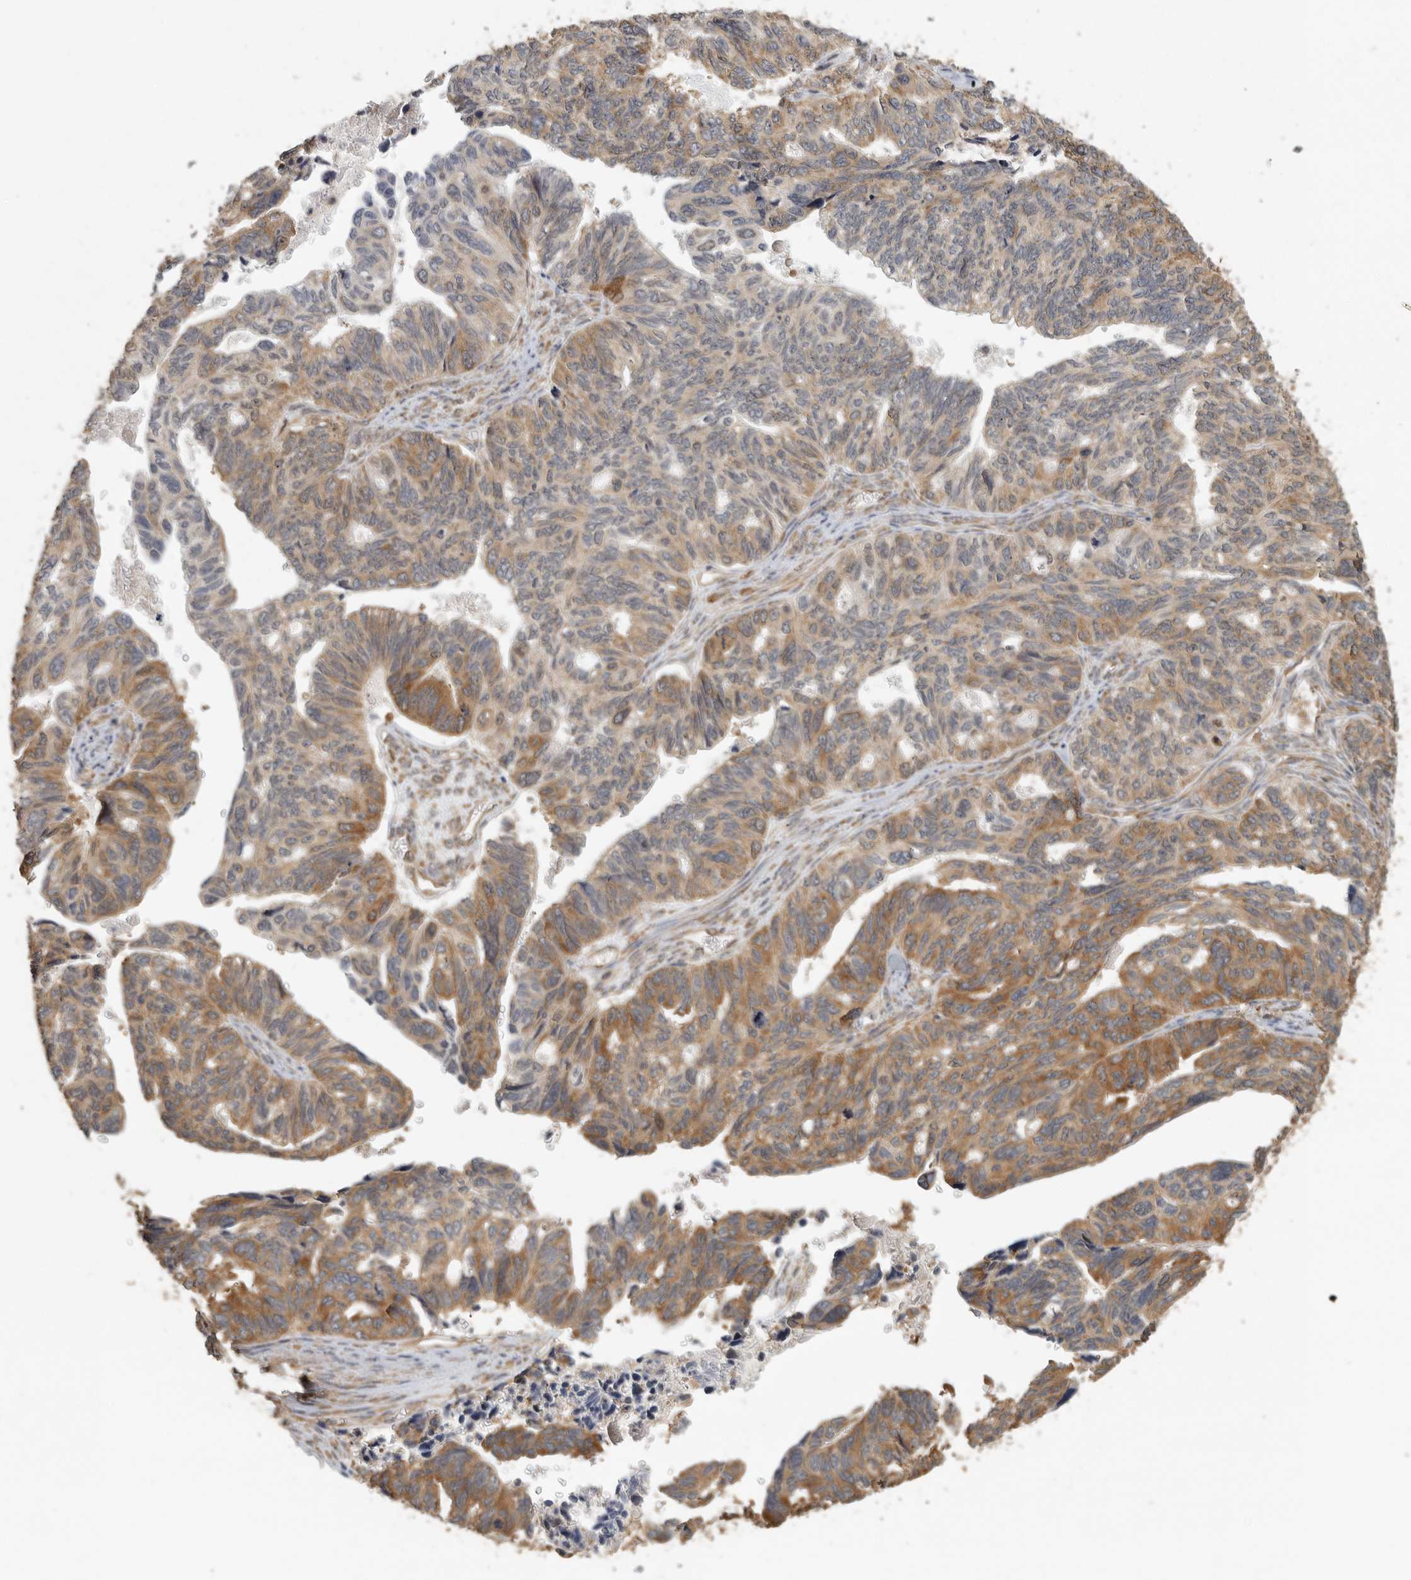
{"staining": {"intensity": "moderate", "quantity": ">75%", "location": "cytoplasmic/membranous"}, "tissue": "ovarian cancer", "cell_type": "Tumor cells", "image_type": "cancer", "snomed": [{"axis": "morphology", "description": "Cystadenocarcinoma, serous, NOS"}, {"axis": "topography", "description": "Ovary"}], "caption": "Protein expression analysis of ovarian cancer (serous cystadenocarcinoma) displays moderate cytoplasmic/membranous positivity in about >75% of tumor cells. (DAB IHC with brightfield microscopy, high magnification).", "gene": "CCT8", "patient": {"sex": "female", "age": 79}}